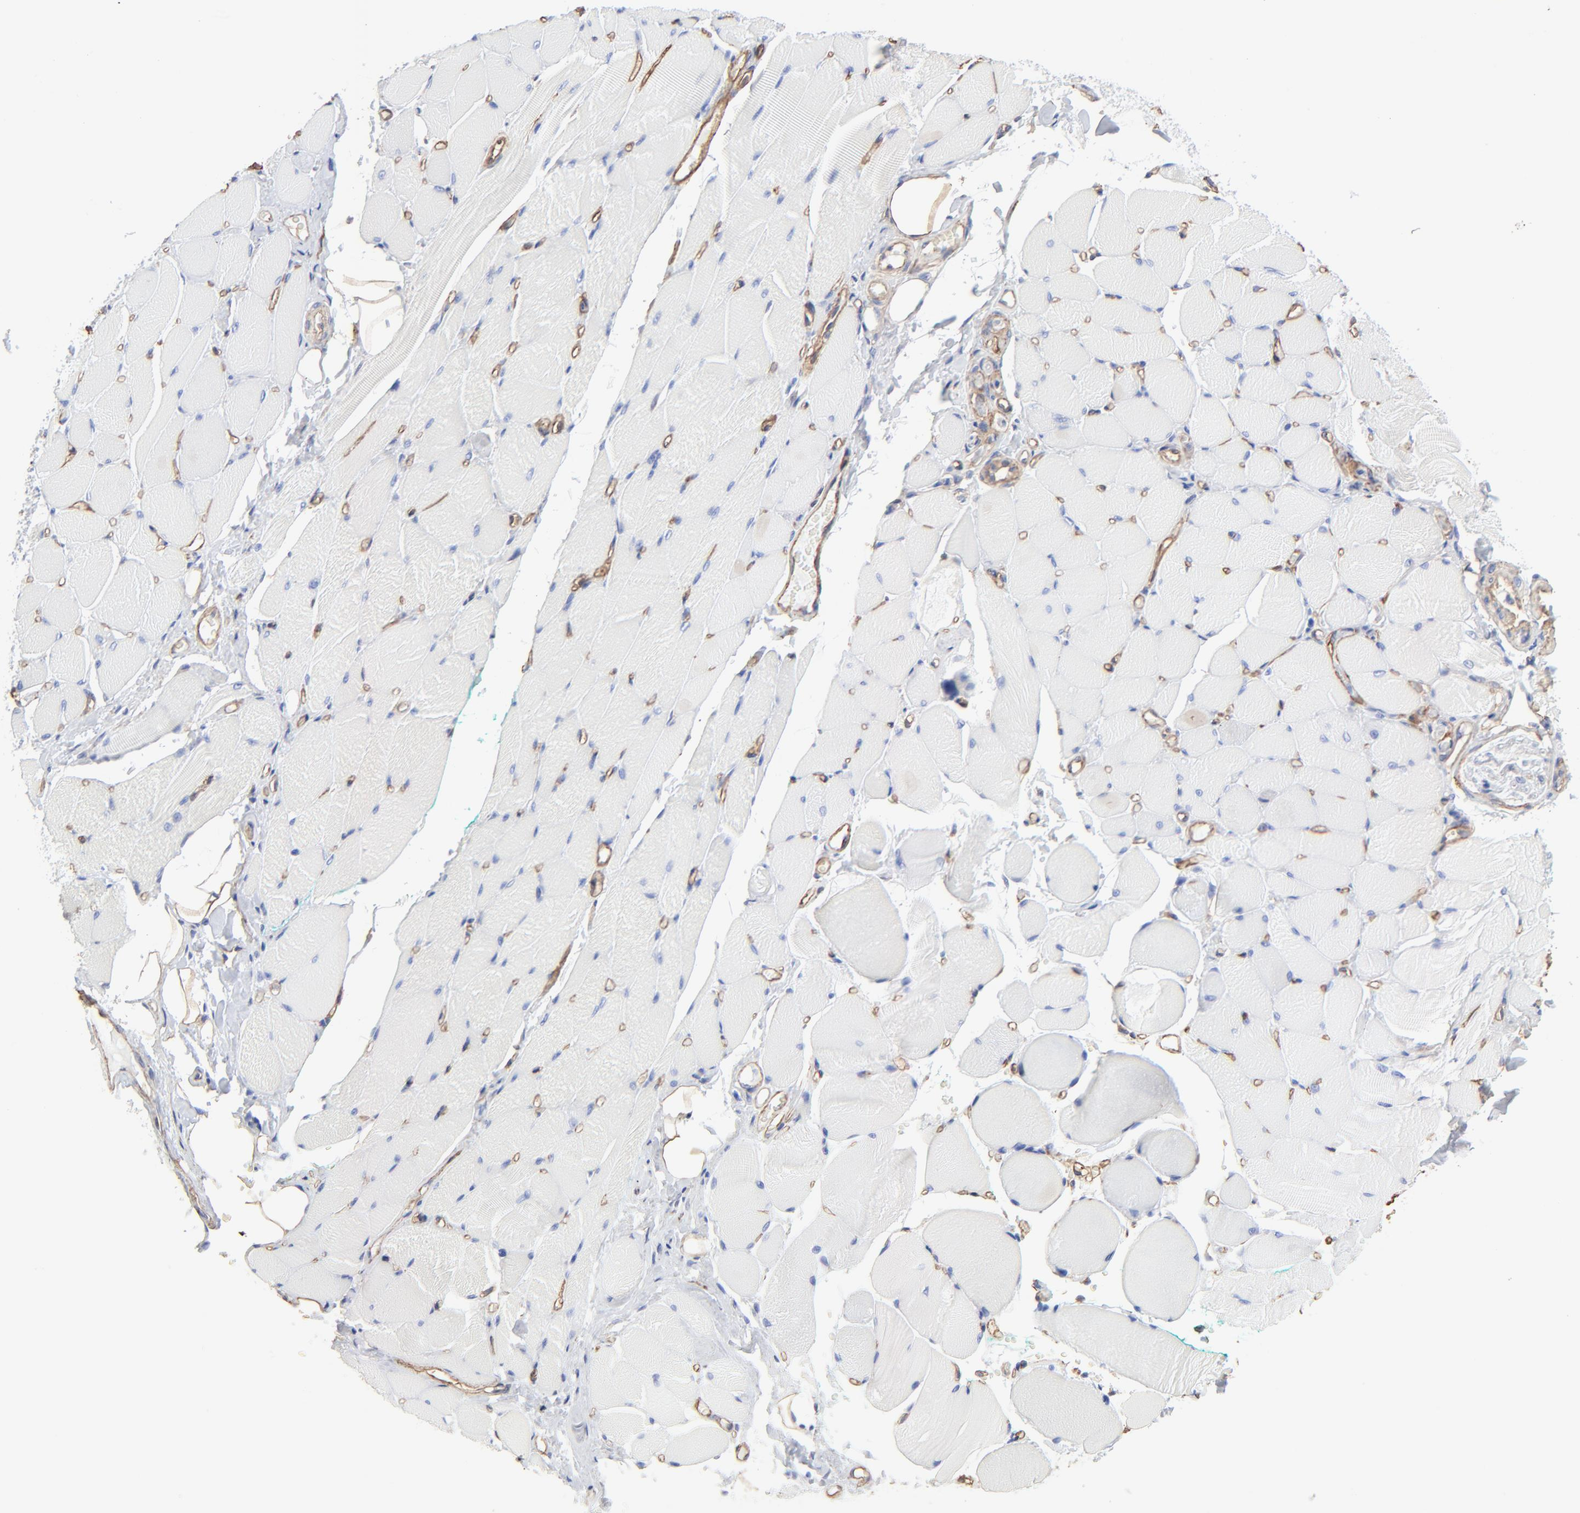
{"staining": {"intensity": "negative", "quantity": "none", "location": "none"}, "tissue": "skeletal muscle", "cell_type": "Myocytes", "image_type": "normal", "snomed": [{"axis": "morphology", "description": "Normal tissue, NOS"}, {"axis": "topography", "description": "Skeletal muscle"}, {"axis": "topography", "description": "Peripheral nerve tissue"}], "caption": "Immunohistochemistry (IHC) of unremarkable skeletal muscle shows no staining in myocytes.", "gene": "CAV1", "patient": {"sex": "female", "age": 84}}